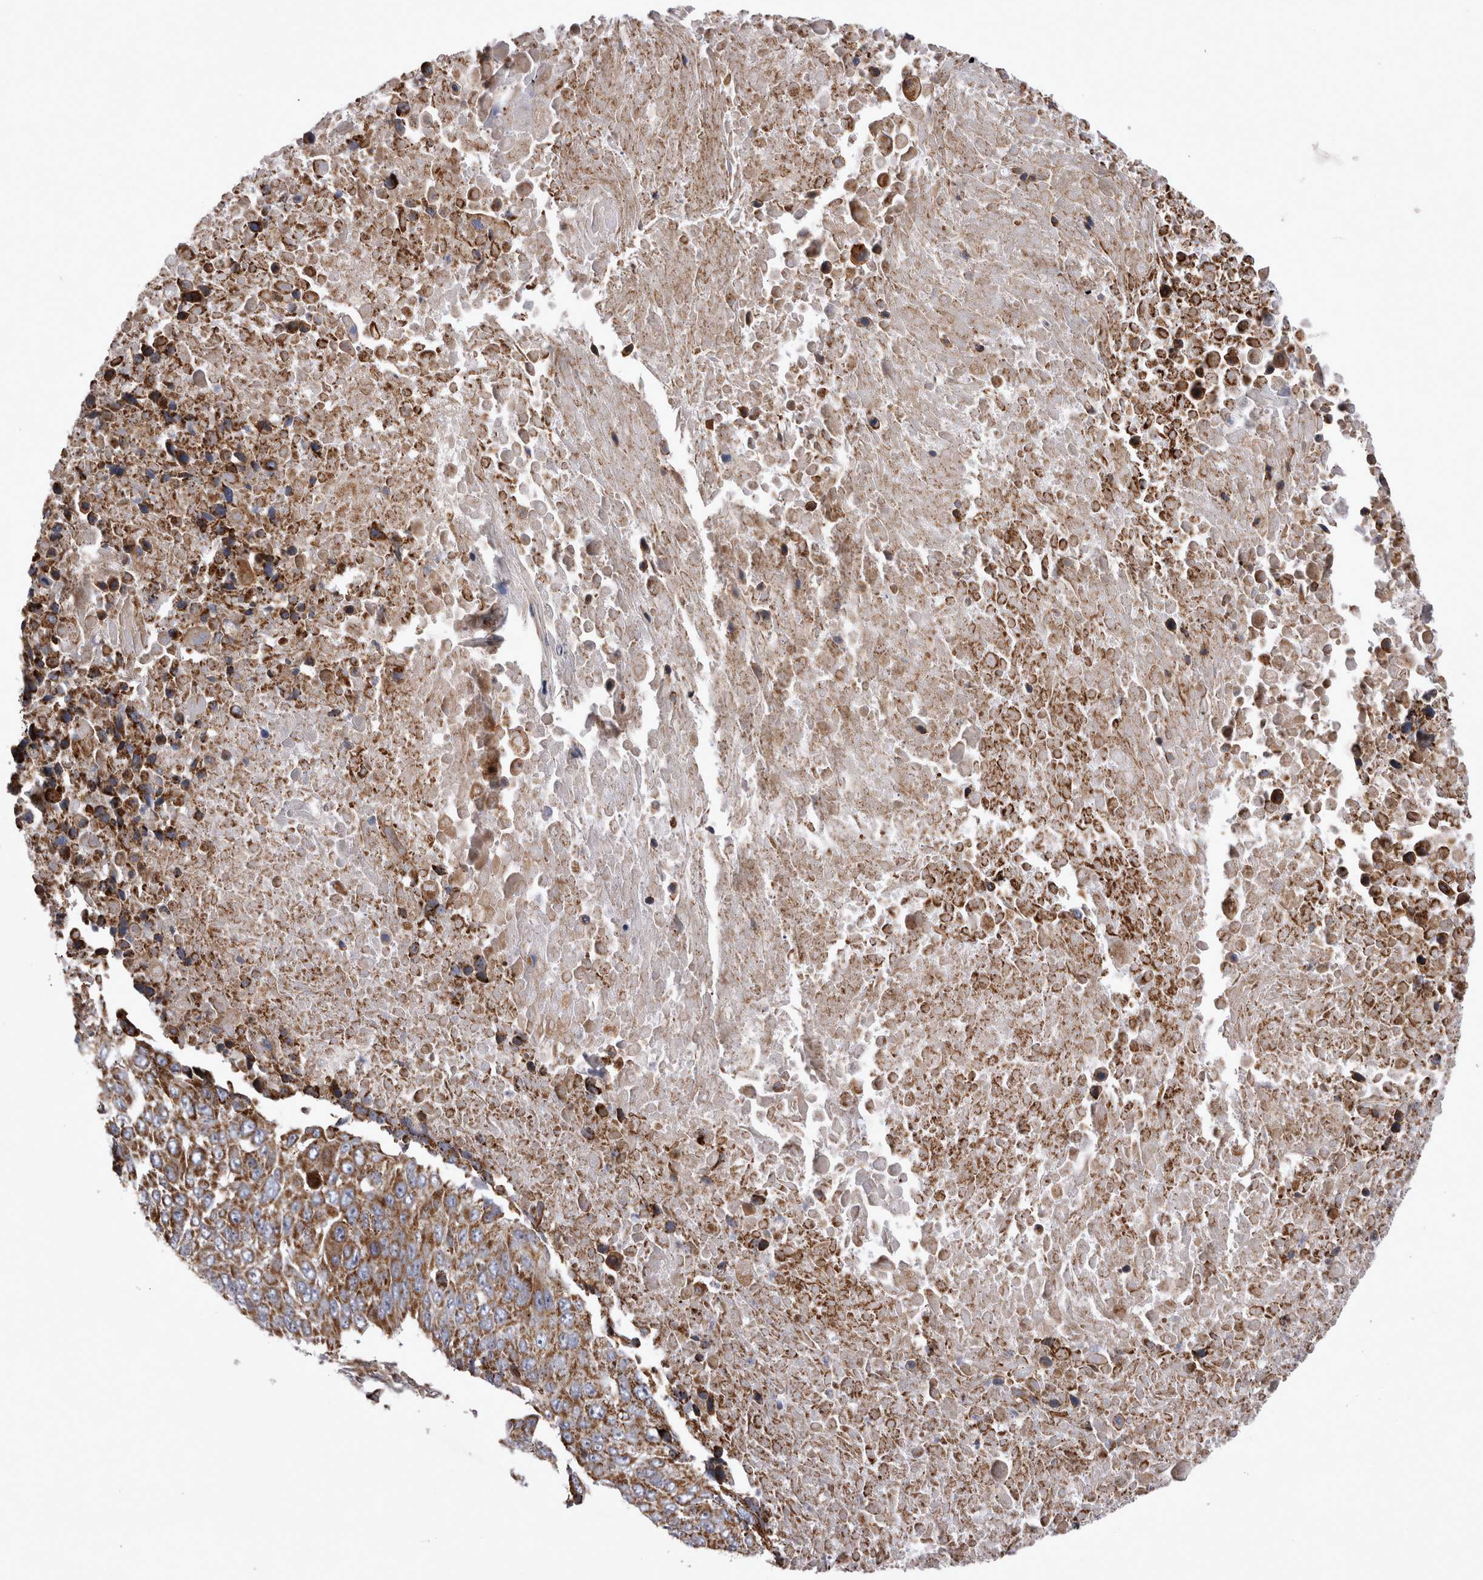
{"staining": {"intensity": "strong", "quantity": ">75%", "location": "cytoplasmic/membranous"}, "tissue": "lung cancer", "cell_type": "Tumor cells", "image_type": "cancer", "snomed": [{"axis": "morphology", "description": "Squamous cell carcinoma, NOS"}, {"axis": "topography", "description": "Lung"}], "caption": "Immunohistochemical staining of lung cancer displays high levels of strong cytoplasmic/membranous protein staining in approximately >75% of tumor cells. (Stains: DAB in brown, nuclei in blue, Microscopy: brightfield microscopy at high magnification).", "gene": "TSPOAP1", "patient": {"sex": "male", "age": 66}}